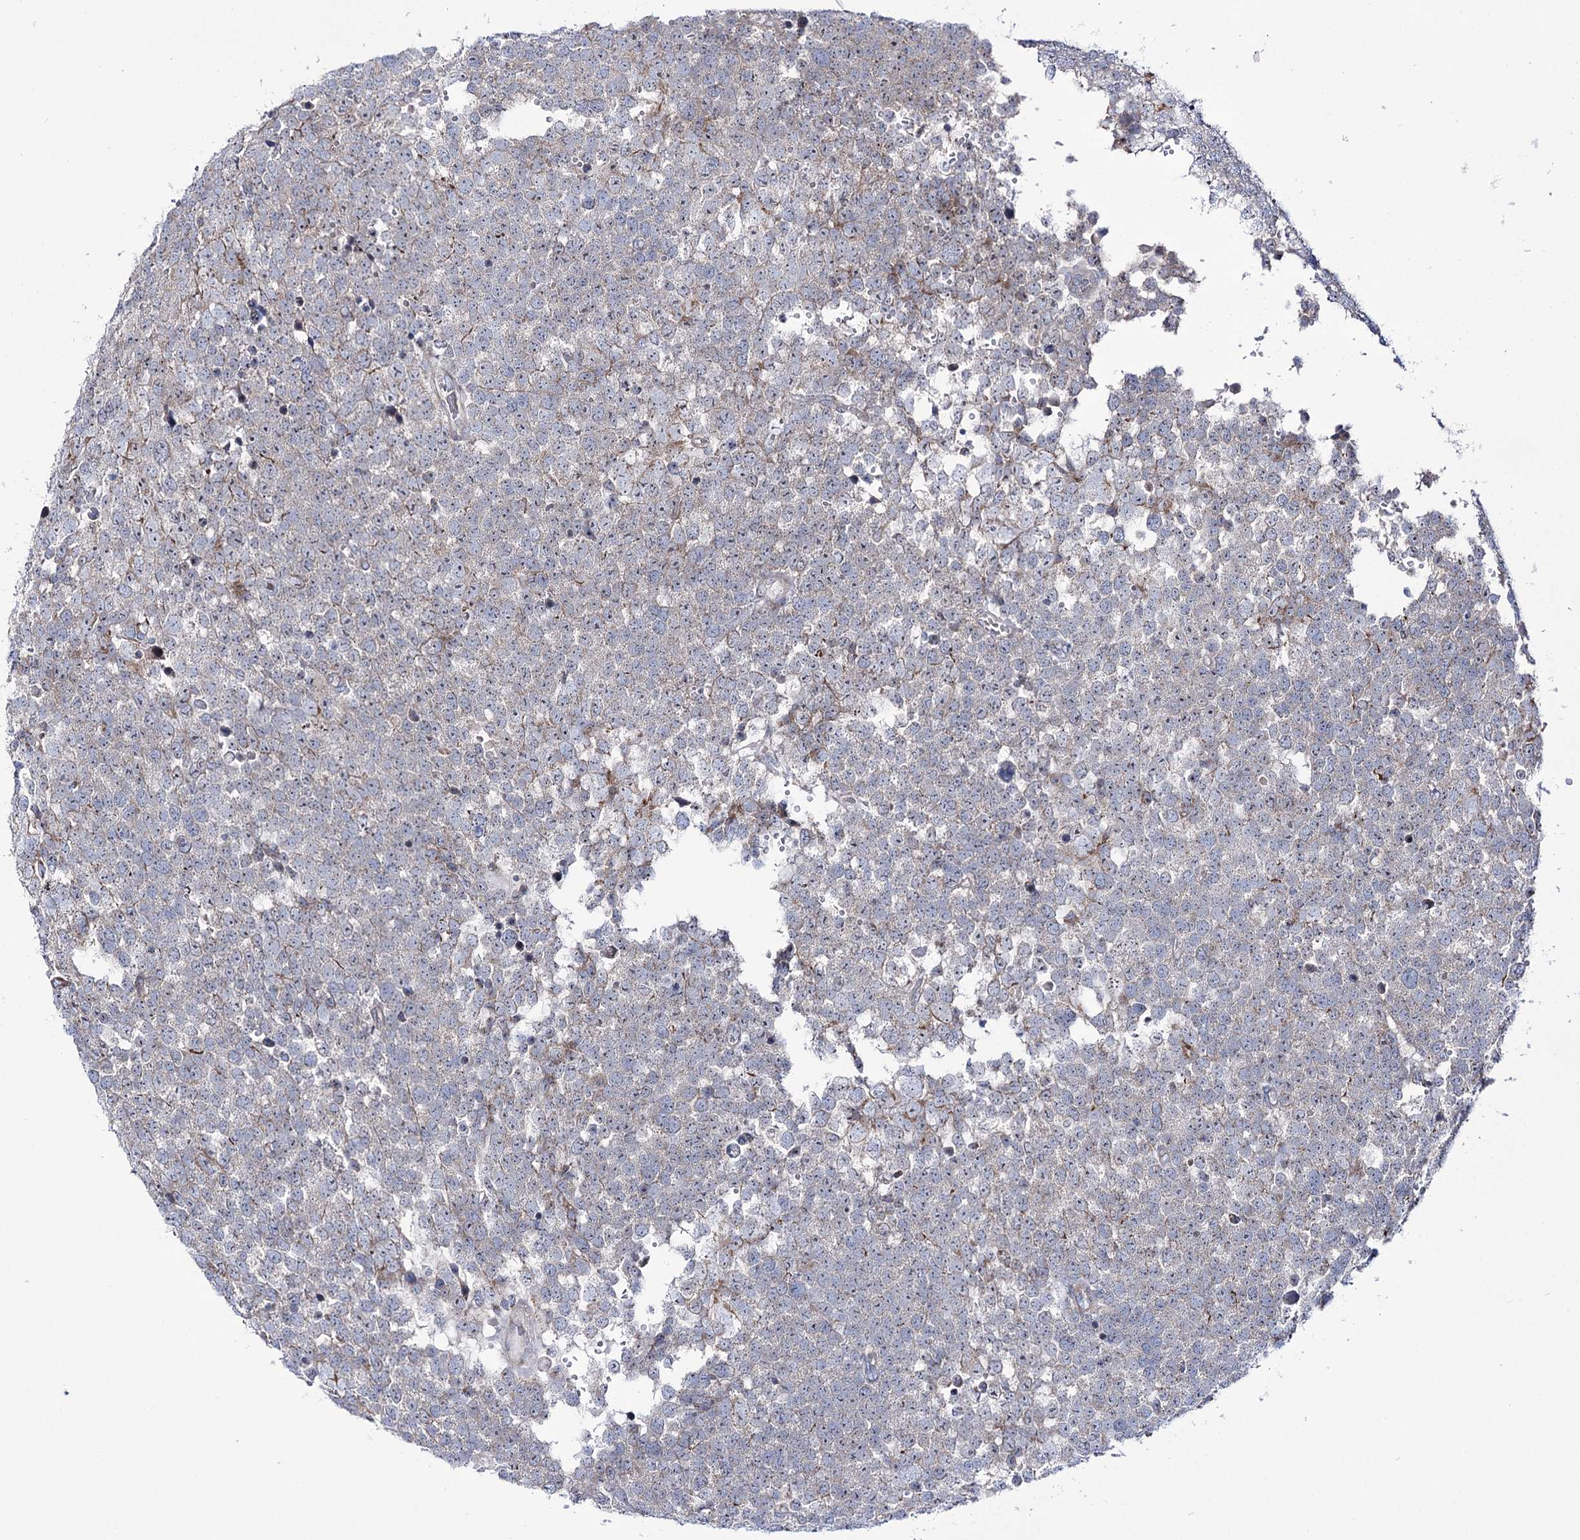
{"staining": {"intensity": "negative", "quantity": "none", "location": "none"}, "tissue": "testis cancer", "cell_type": "Tumor cells", "image_type": "cancer", "snomed": [{"axis": "morphology", "description": "Seminoma, NOS"}, {"axis": "topography", "description": "Testis"}], "caption": "Testis cancer (seminoma) was stained to show a protein in brown. There is no significant expression in tumor cells. The staining is performed using DAB (3,3'-diaminobenzidine) brown chromogen with nuclei counter-stained in using hematoxylin.", "gene": "METTL5", "patient": {"sex": "male", "age": 71}}